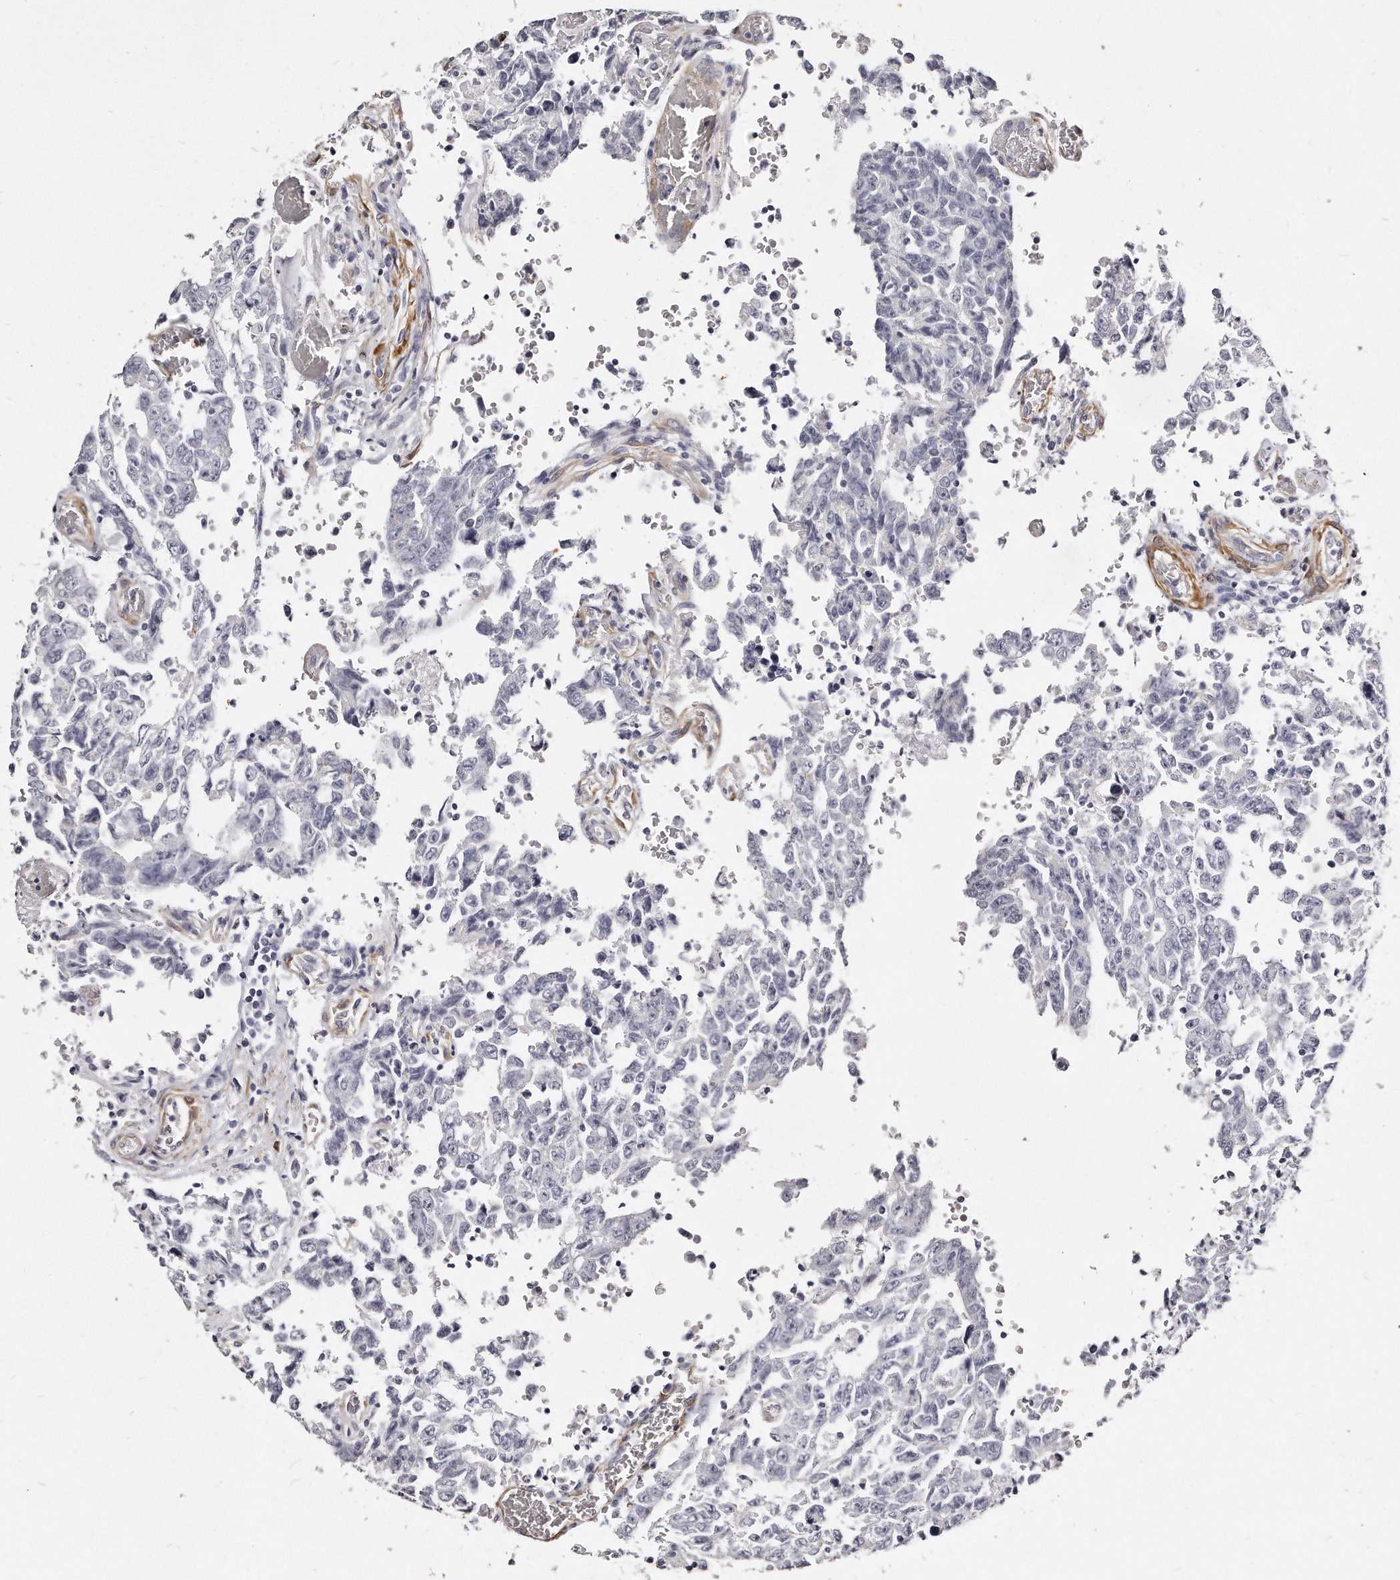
{"staining": {"intensity": "negative", "quantity": "none", "location": "none"}, "tissue": "testis cancer", "cell_type": "Tumor cells", "image_type": "cancer", "snomed": [{"axis": "morphology", "description": "Carcinoma, Embryonal, NOS"}, {"axis": "topography", "description": "Testis"}], "caption": "DAB (3,3'-diaminobenzidine) immunohistochemical staining of testis embryonal carcinoma exhibits no significant positivity in tumor cells. Nuclei are stained in blue.", "gene": "LMOD1", "patient": {"sex": "male", "age": 26}}